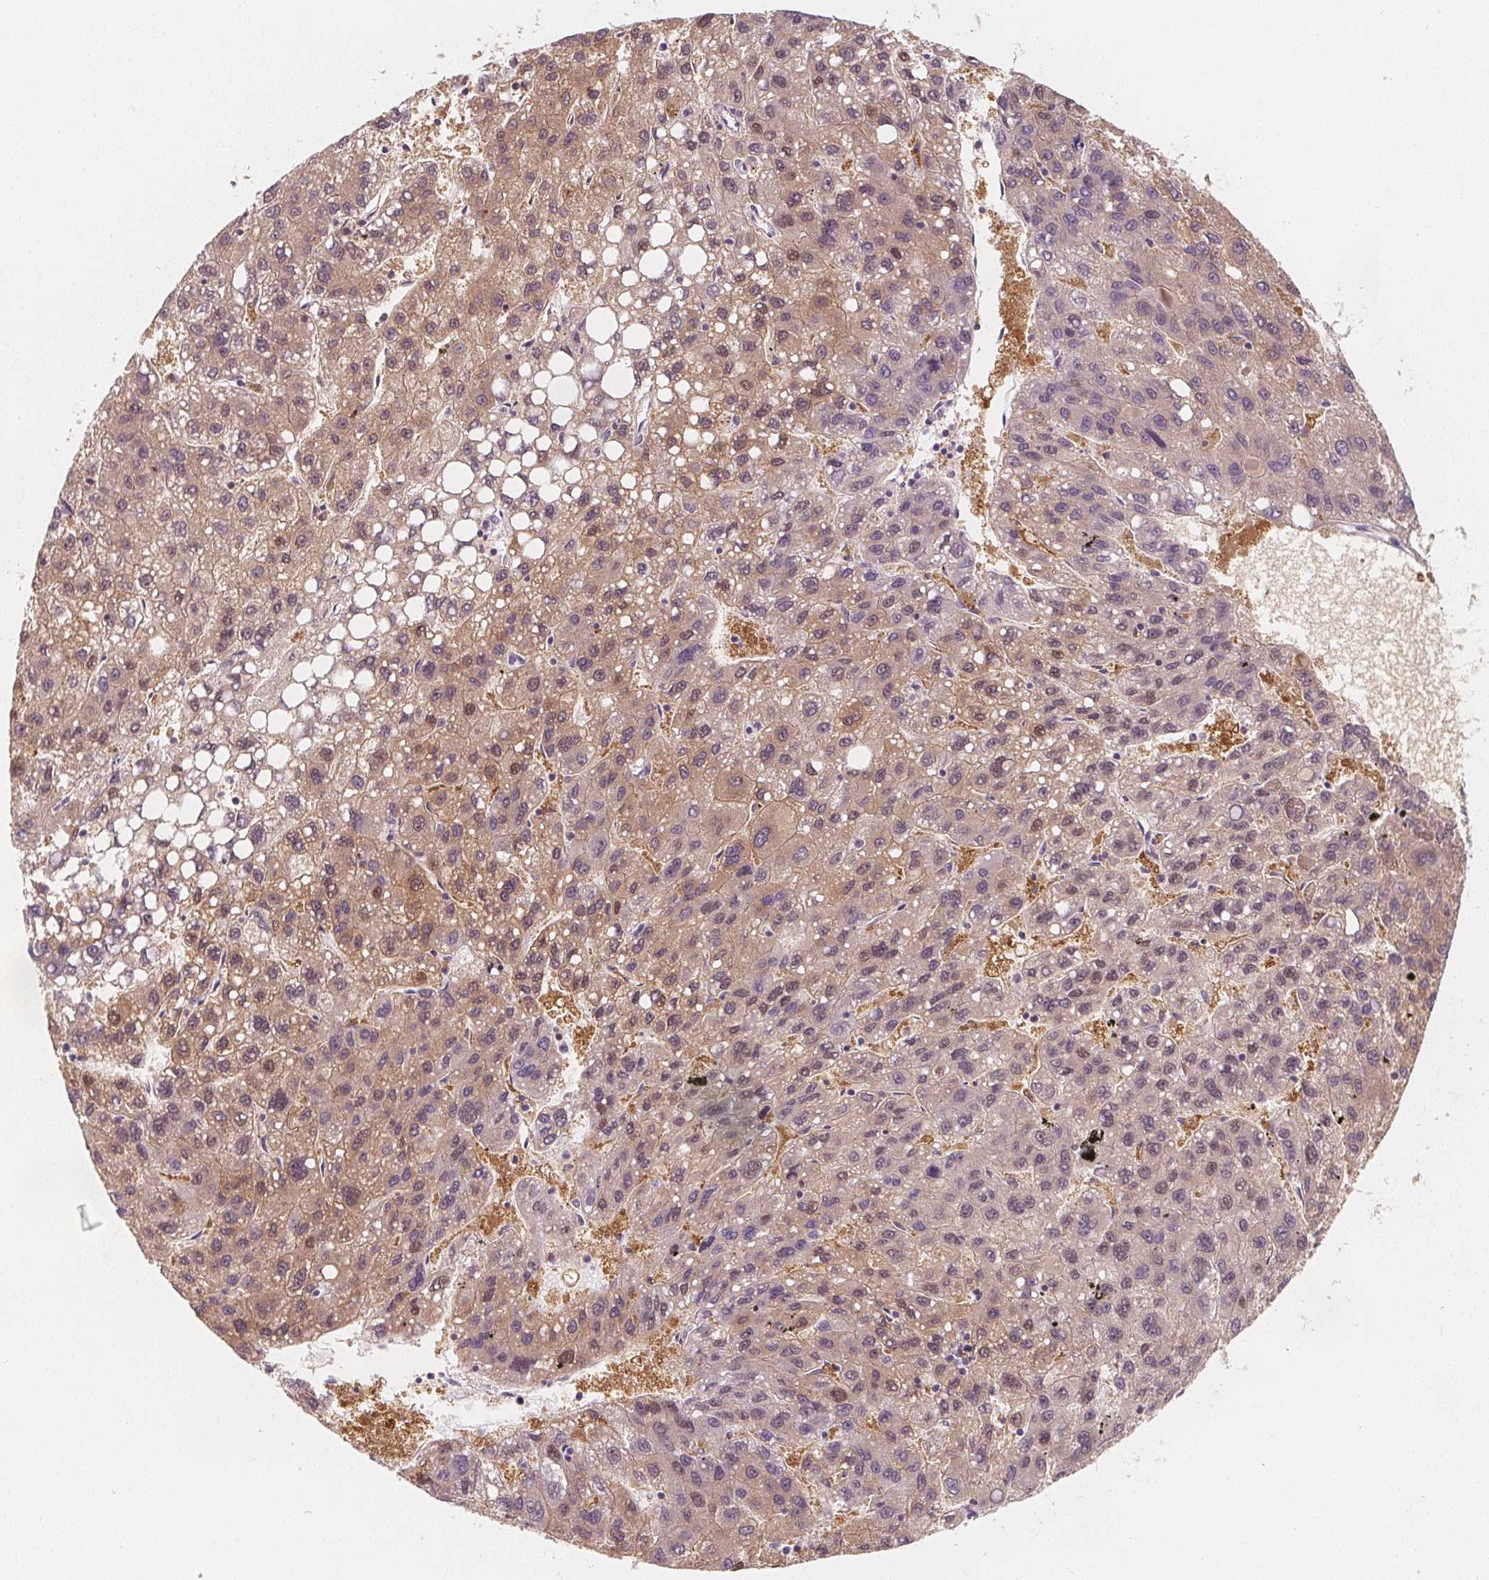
{"staining": {"intensity": "moderate", "quantity": ">75%", "location": "cytoplasmic/membranous"}, "tissue": "liver cancer", "cell_type": "Tumor cells", "image_type": "cancer", "snomed": [{"axis": "morphology", "description": "Carcinoma, Hepatocellular, NOS"}, {"axis": "topography", "description": "Liver"}], "caption": "An image of human liver cancer stained for a protein displays moderate cytoplasmic/membranous brown staining in tumor cells.", "gene": "UGP2", "patient": {"sex": "female", "age": 82}}